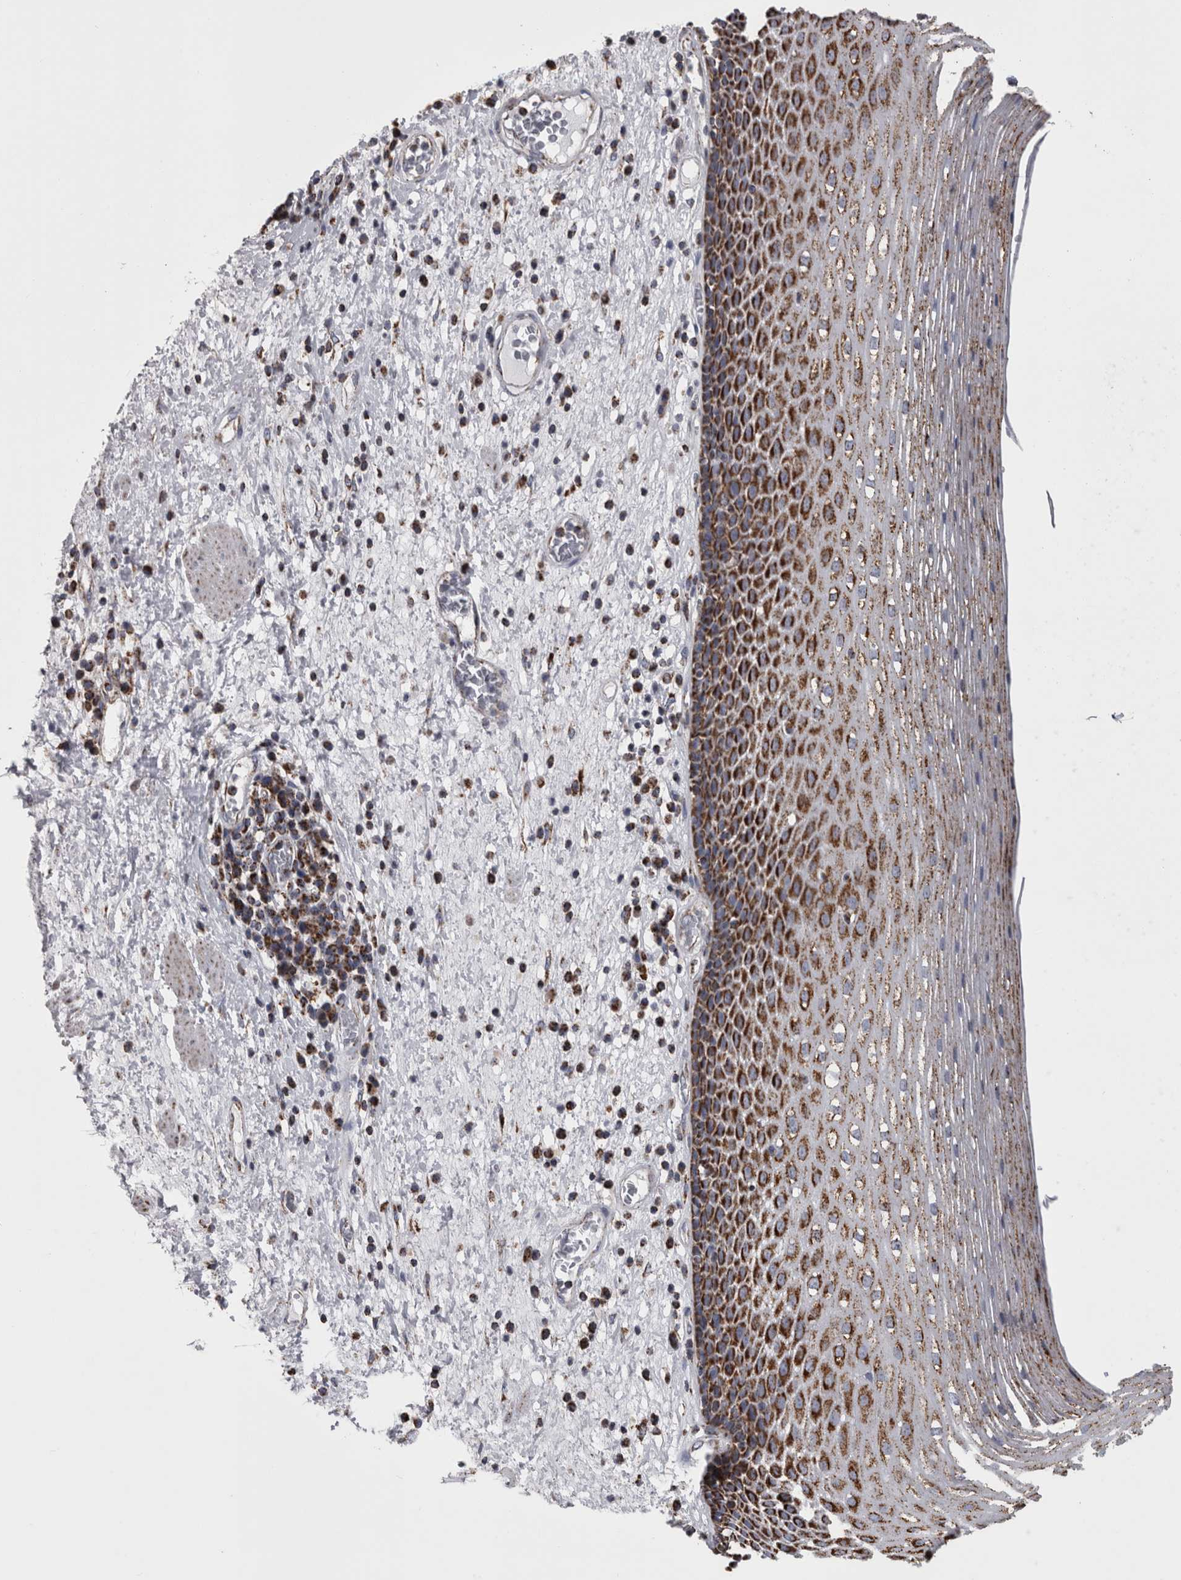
{"staining": {"intensity": "strong", "quantity": ">75%", "location": "cytoplasmic/membranous"}, "tissue": "esophagus", "cell_type": "Squamous epithelial cells", "image_type": "normal", "snomed": [{"axis": "morphology", "description": "Normal tissue, NOS"}, {"axis": "morphology", "description": "Adenocarcinoma, NOS"}, {"axis": "topography", "description": "Esophagus"}], "caption": "Protein staining by immunohistochemistry (IHC) demonstrates strong cytoplasmic/membranous expression in approximately >75% of squamous epithelial cells in benign esophagus.", "gene": "MDH2", "patient": {"sex": "male", "age": 62}}